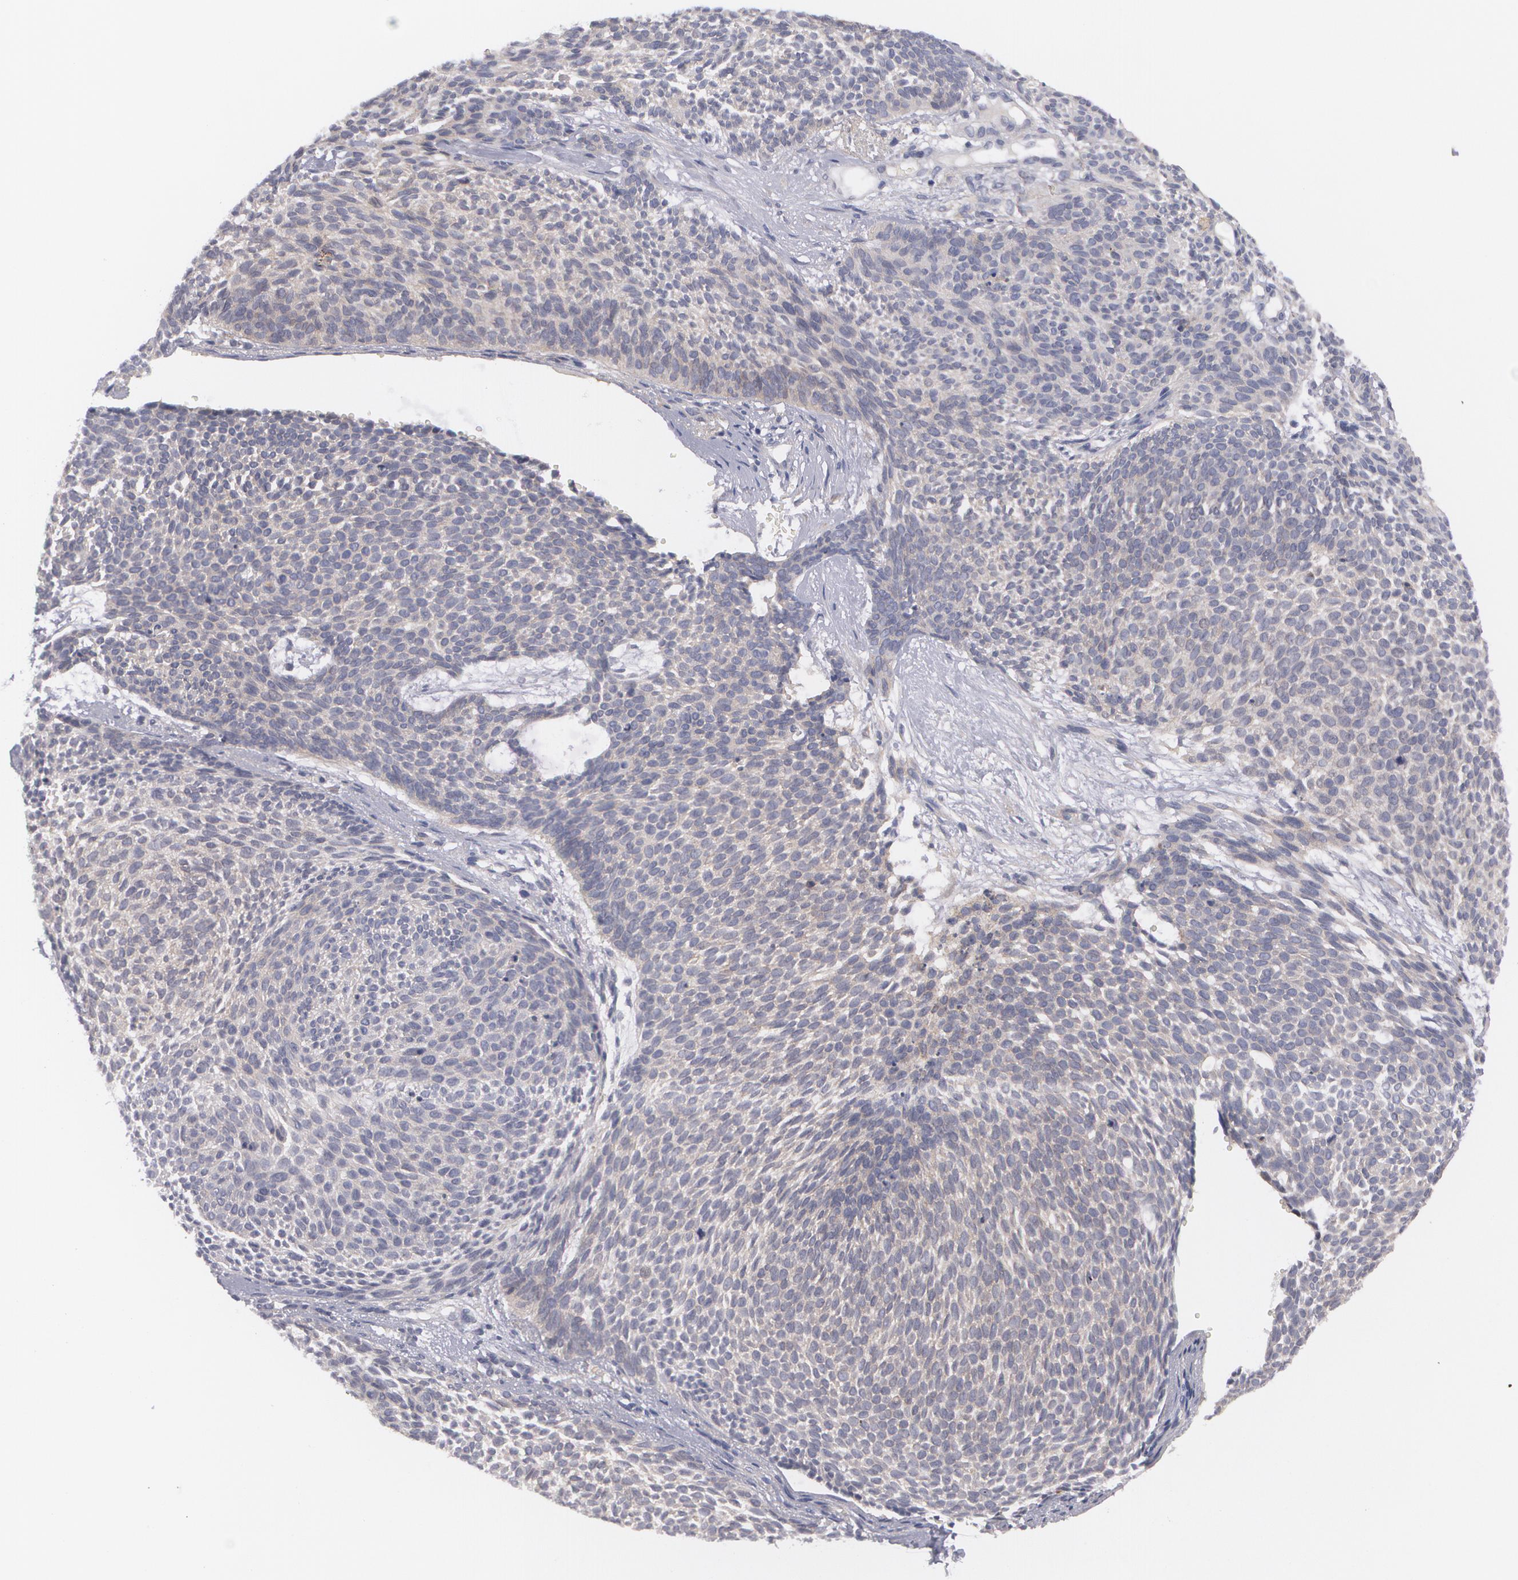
{"staining": {"intensity": "weak", "quantity": "<25%", "location": "cytoplasmic/membranous"}, "tissue": "skin cancer", "cell_type": "Tumor cells", "image_type": "cancer", "snomed": [{"axis": "morphology", "description": "Basal cell carcinoma"}, {"axis": "topography", "description": "Skin"}], "caption": "Tumor cells are negative for brown protein staining in skin cancer (basal cell carcinoma).", "gene": "CASK", "patient": {"sex": "male", "age": 84}}